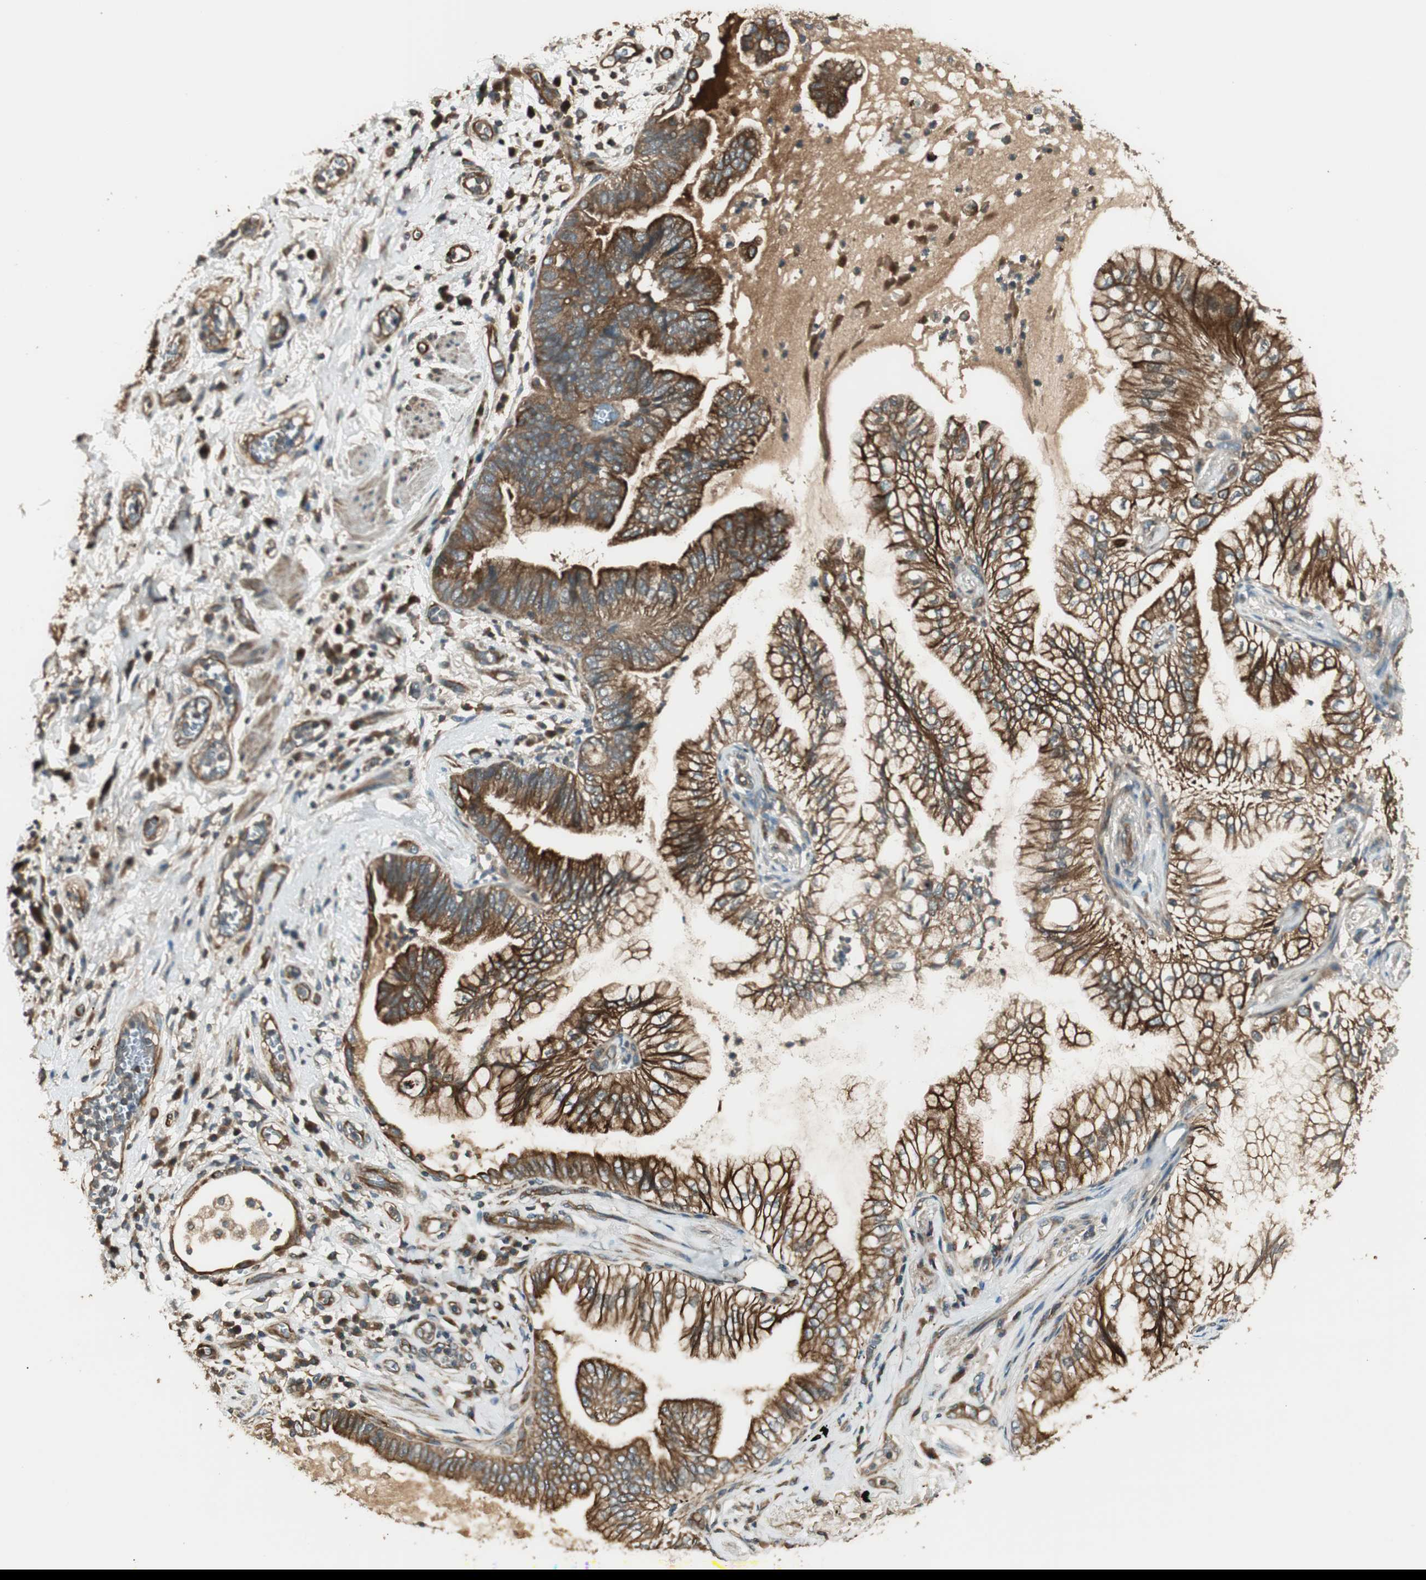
{"staining": {"intensity": "strong", "quantity": ">75%", "location": "cytoplasmic/membranous"}, "tissue": "lung cancer", "cell_type": "Tumor cells", "image_type": "cancer", "snomed": [{"axis": "morphology", "description": "Normal tissue, NOS"}, {"axis": "morphology", "description": "Adenocarcinoma, NOS"}, {"axis": "topography", "description": "Bronchus"}, {"axis": "topography", "description": "Lung"}], "caption": "Strong cytoplasmic/membranous staining is identified in about >75% of tumor cells in lung adenocarcinoma.", "gene": "PFDN5", "patient": {"sex": "female", "age": 70}}